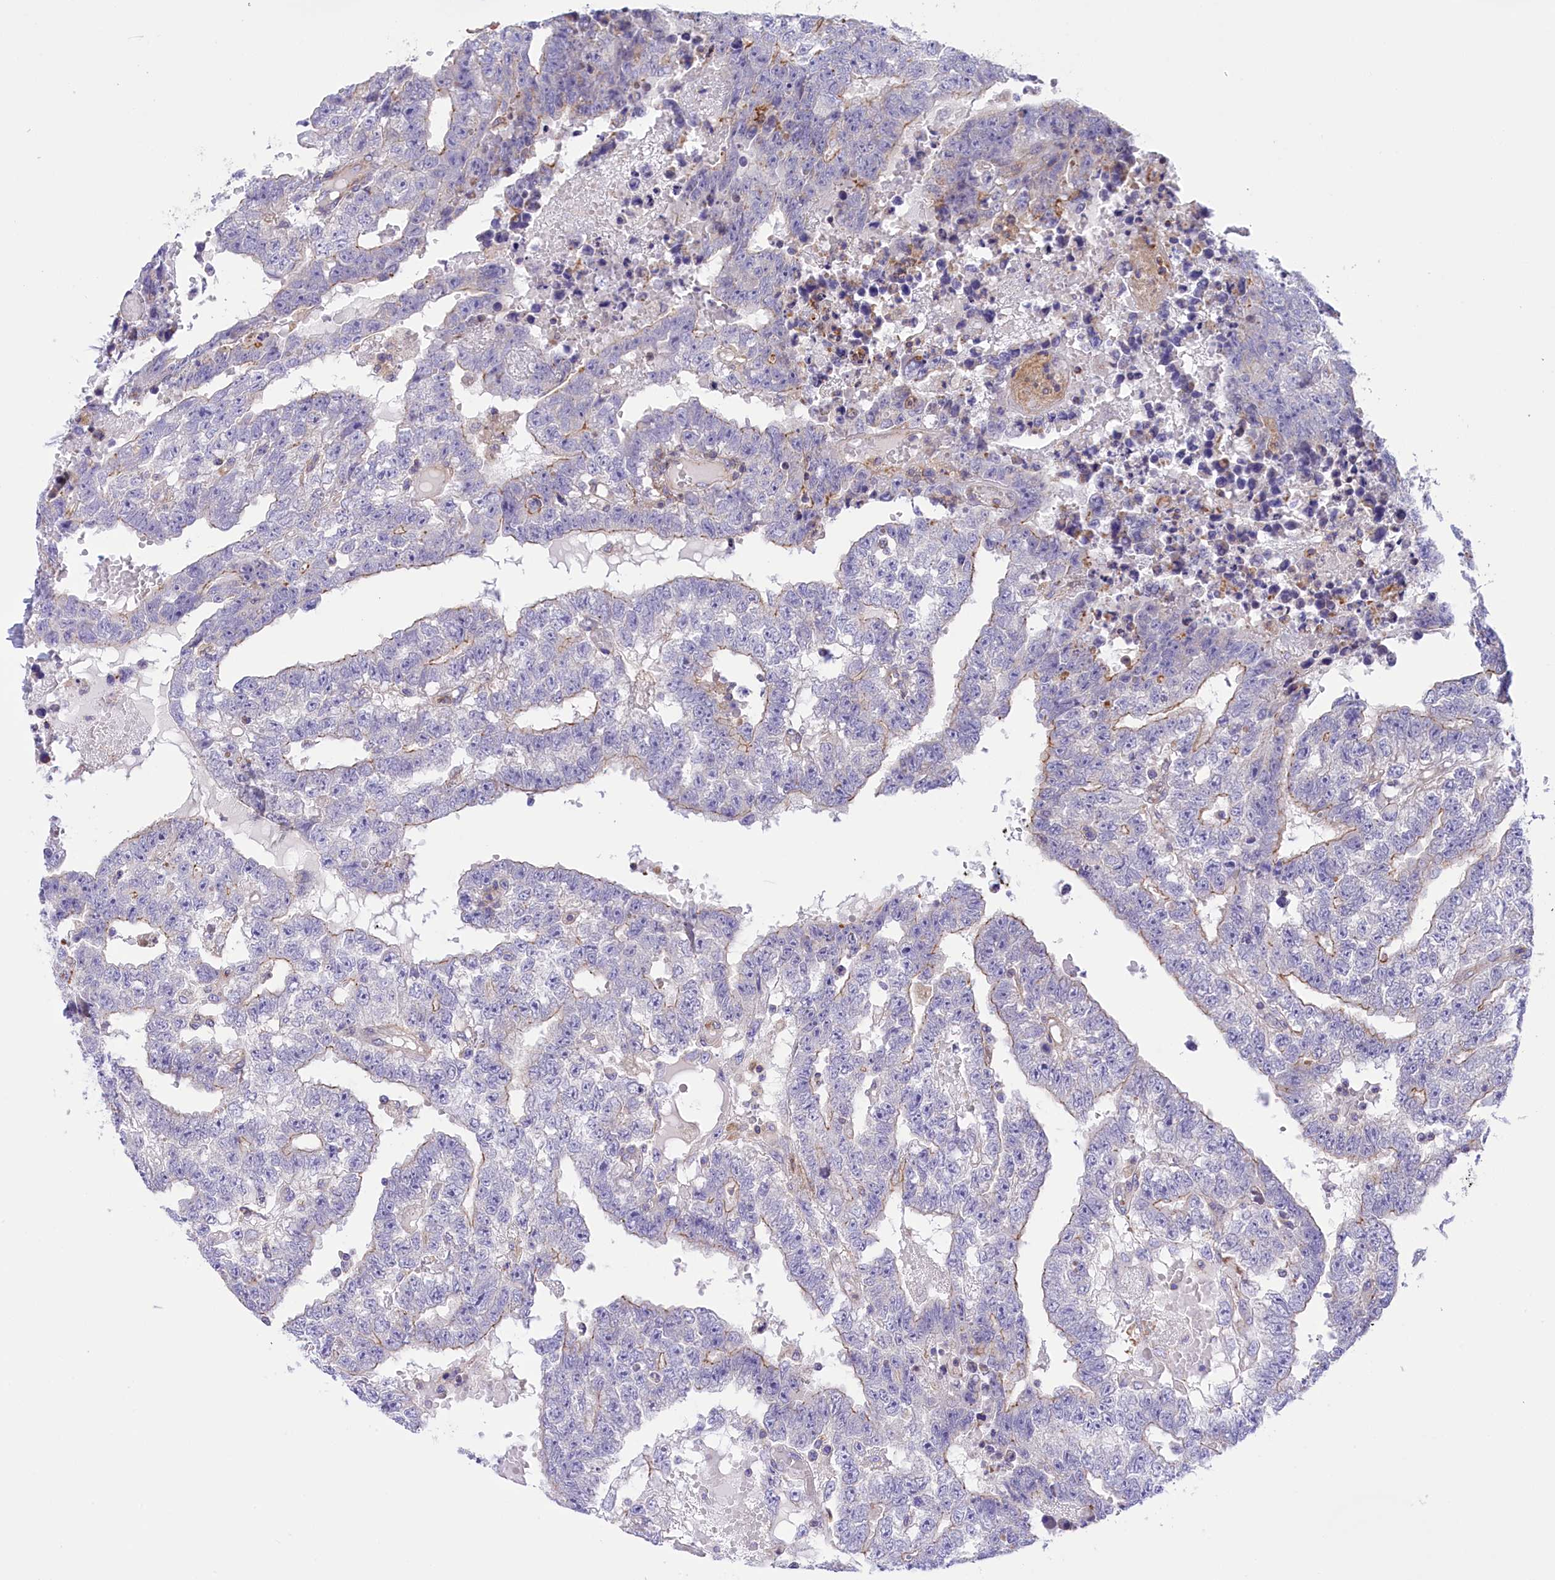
{"staining": {"intensity": "negative", "quantity": "none", "location": "none"}, "tissue": "testis cancer", "cell_type": "Tumor cells", "image_type": "cancer", "snomed": [{"axis": "morphology", "description": "Carcinoma, Embryonal, NOS"}, {"axis": "topography", "description": "Testis"}], "caption": "The photomicrograph shows no staining of tumor cells in testis cancer (embryonal carcinoma).", "gene": "CORO7-PAM16", "patient": {"sex": "male", "age": 25}}